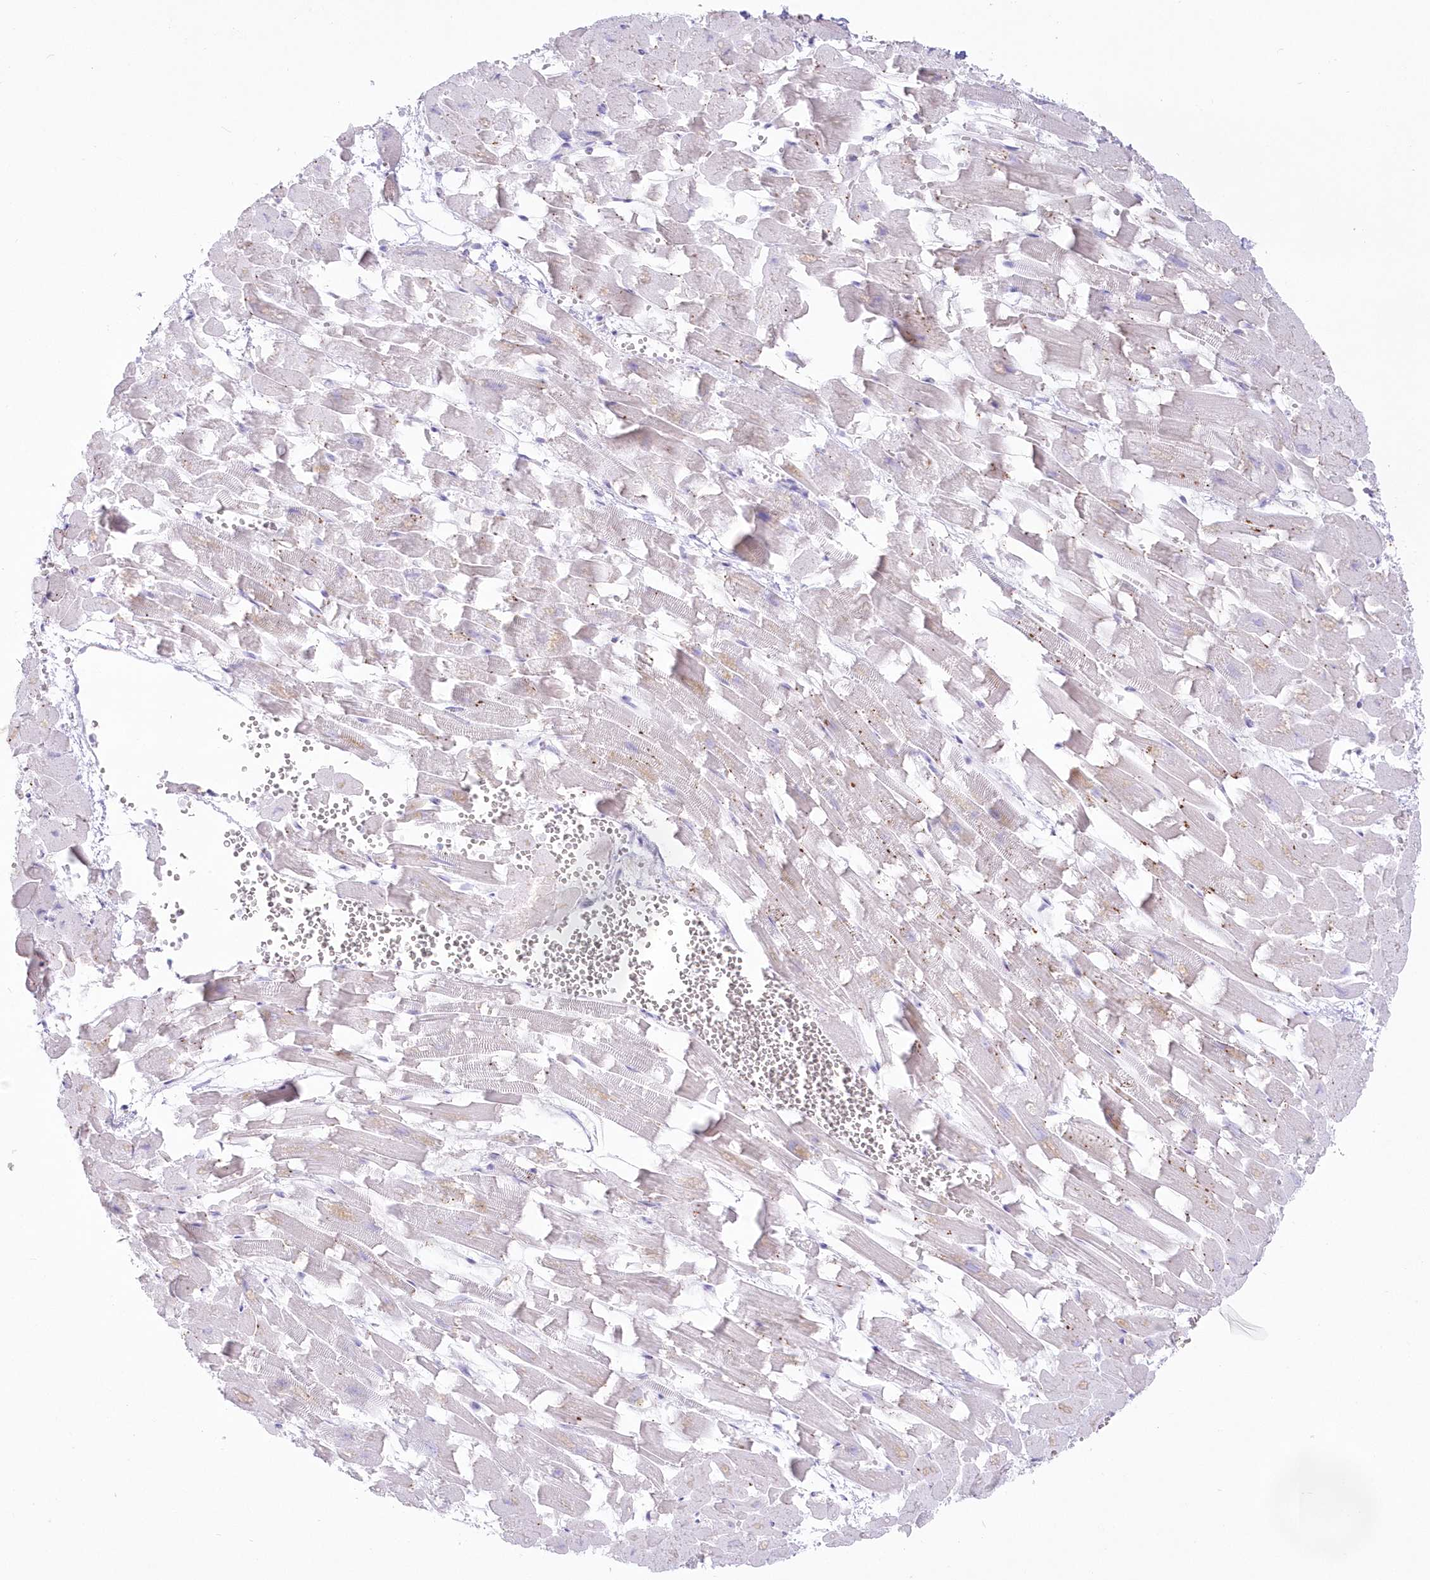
{"staining": {"intensity": "weak", "quantity": "<25%", "location": "cytoplasmic/membranous"}, "tissue": "heart muscle", "cell_type": "Cardiomyocytes", "image_type": "normal", "snomed": [{"axis": "morphology", "description": "Normal tissue, NOS"}, {"axis": "topography", "description": "Heart"}], "caption": "Immunohistochemistry photomicrograph of normal heart muscle: heart muscle stained with DAB demonstrates no significant protein expression in cardiomyocytes. The staining is performed using DAB (3,3'-diaminobenzidine) brown chromogen with nuclei counter-stained in using hematoxylin.", "gene": "ZNF843", "patient": {"sex": "female", "age": 64}}